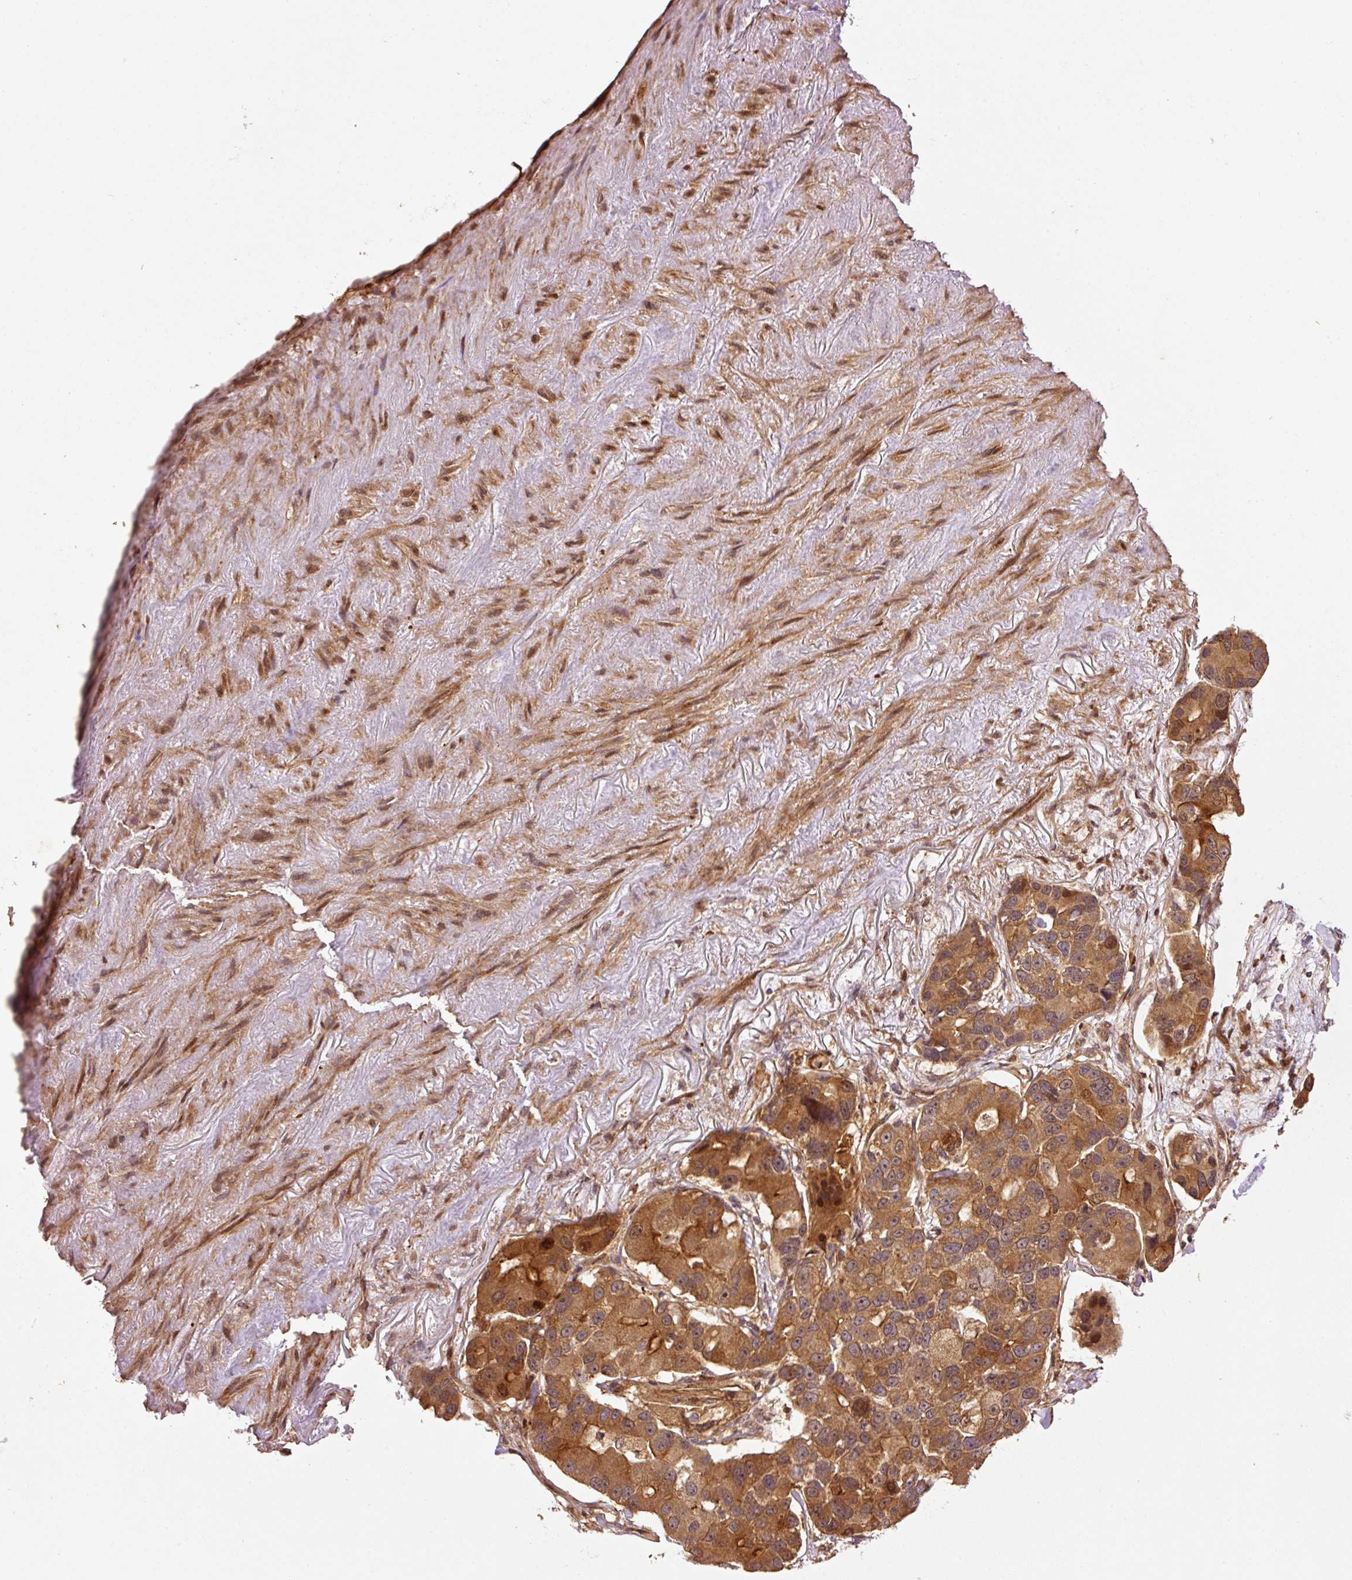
{"staining": {"intensity": "strong", "quantity": ">75%", "location": "cytoplasmic/membranous,nuclear"}, "tissue": "lung cancer", "cell_type": "Tumor cells", "image_type": "cancer", "snomed": [{"axis": "morphology", "description": "Adenocarcinoma, NOS"}, {"axis": "topography", "description": "Lung"}], "caption": "Tumor cells show strong cytoplasmic/membranous and nuclear expression in approximately >75% of cells in lung adenocarcinoma. (Stains: DAB (3,3'-diaminobenzidine) in brown, nuclei in blue, Microscopy: brightfield microscopy at high magnification).", "gene": "OXER1", "patient": {"sex": "female", "age": 54}}